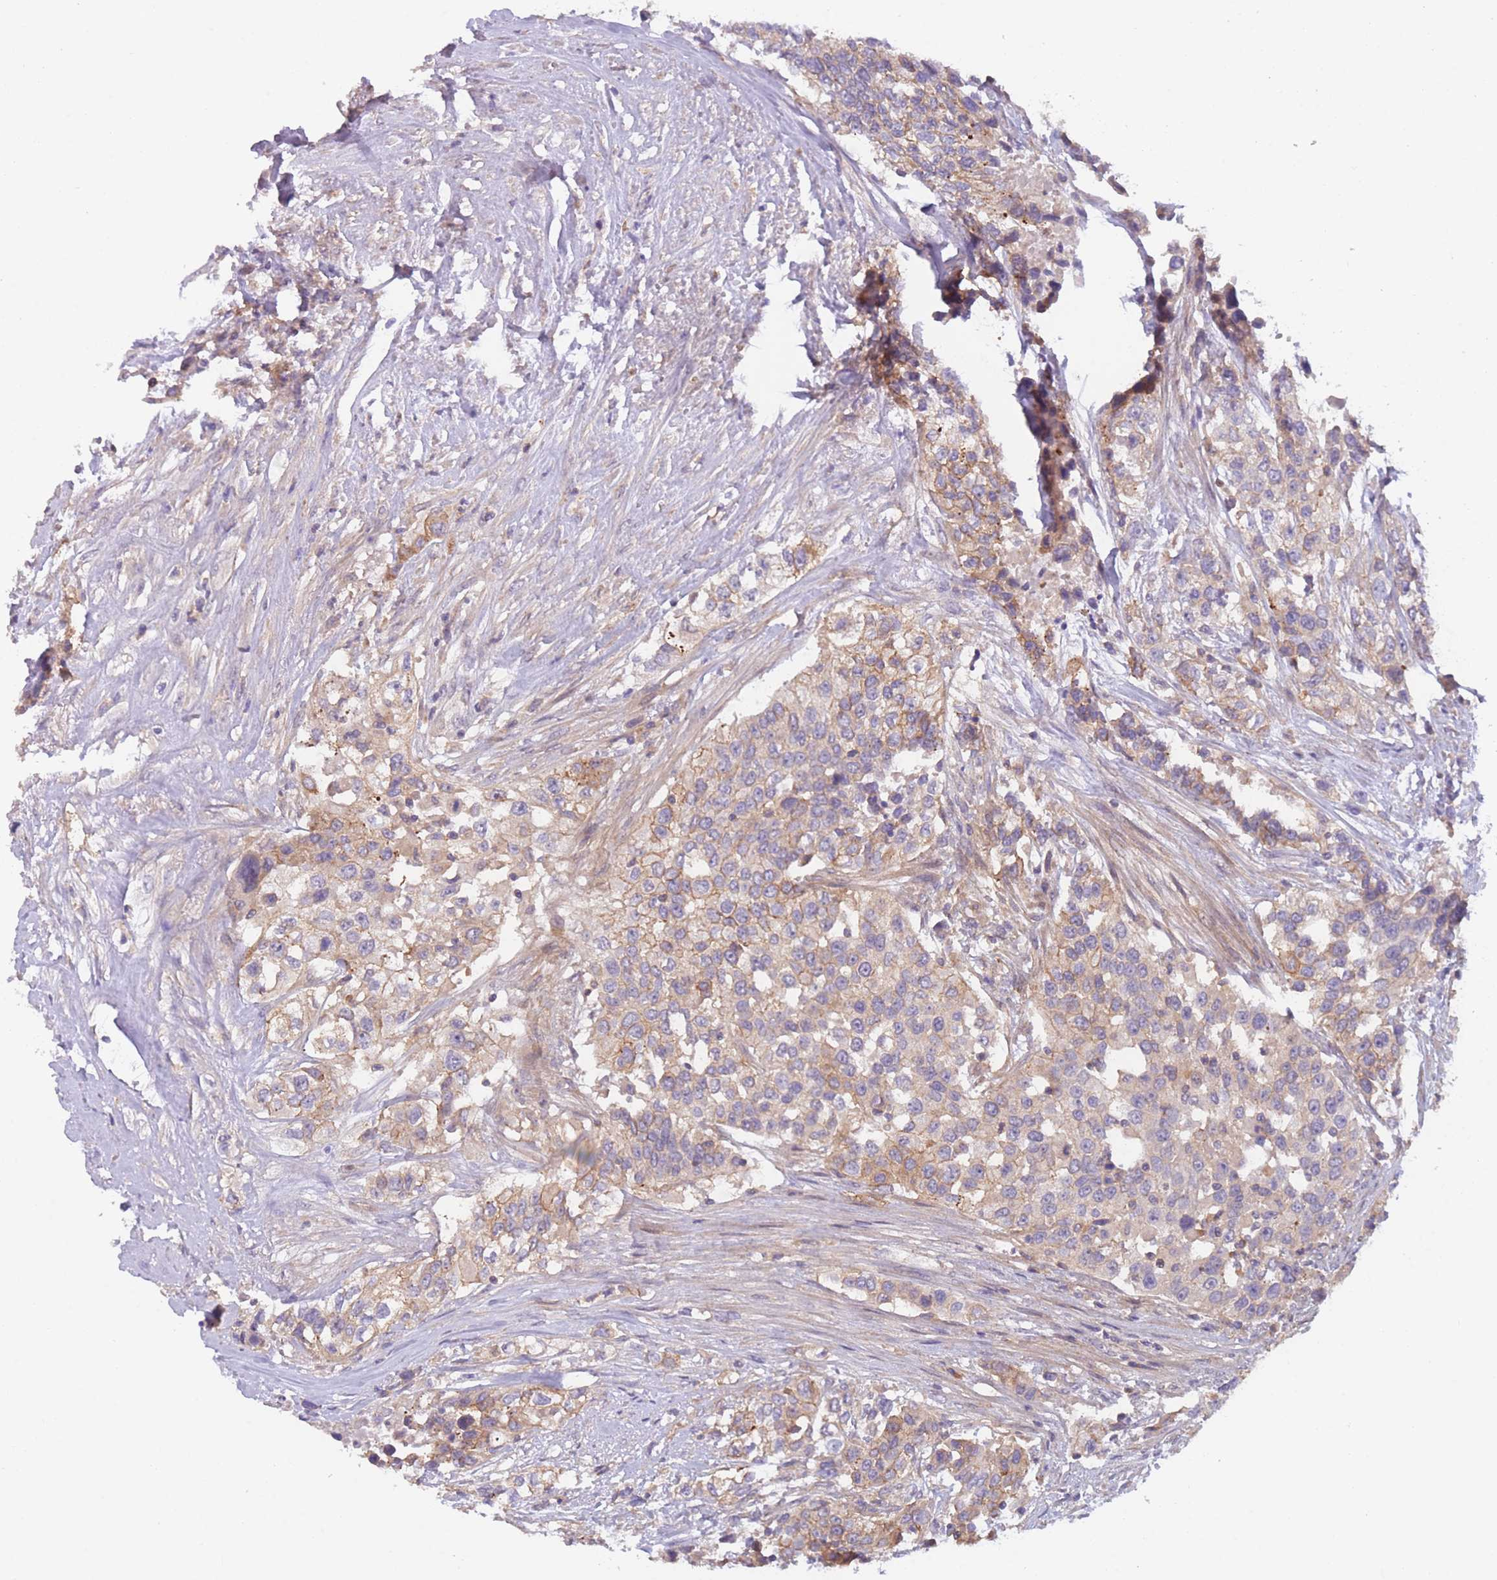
{"staining": {"intensity": "moderate", "quantity": "25%-75%", "location": "cytoplasmic/membranous"}, "tissue": "urothelial cancer", "cell_type": "Tumor cells", "image_type": "cancer", "snomed": [{"axis": "morphology", "description": "Urothelial carcinoma, High grade"}, {"axis": "topography", "description": "Urinary bladder"}], "caption": "A histopathology image of human urothelial carcinoma (high-grade) stained for a protein reveals moderate cytoplasmic/membranous brown staining in tumor cells.", "gene": "WDR93", "patient": {"sex": "female", "age": 80}}